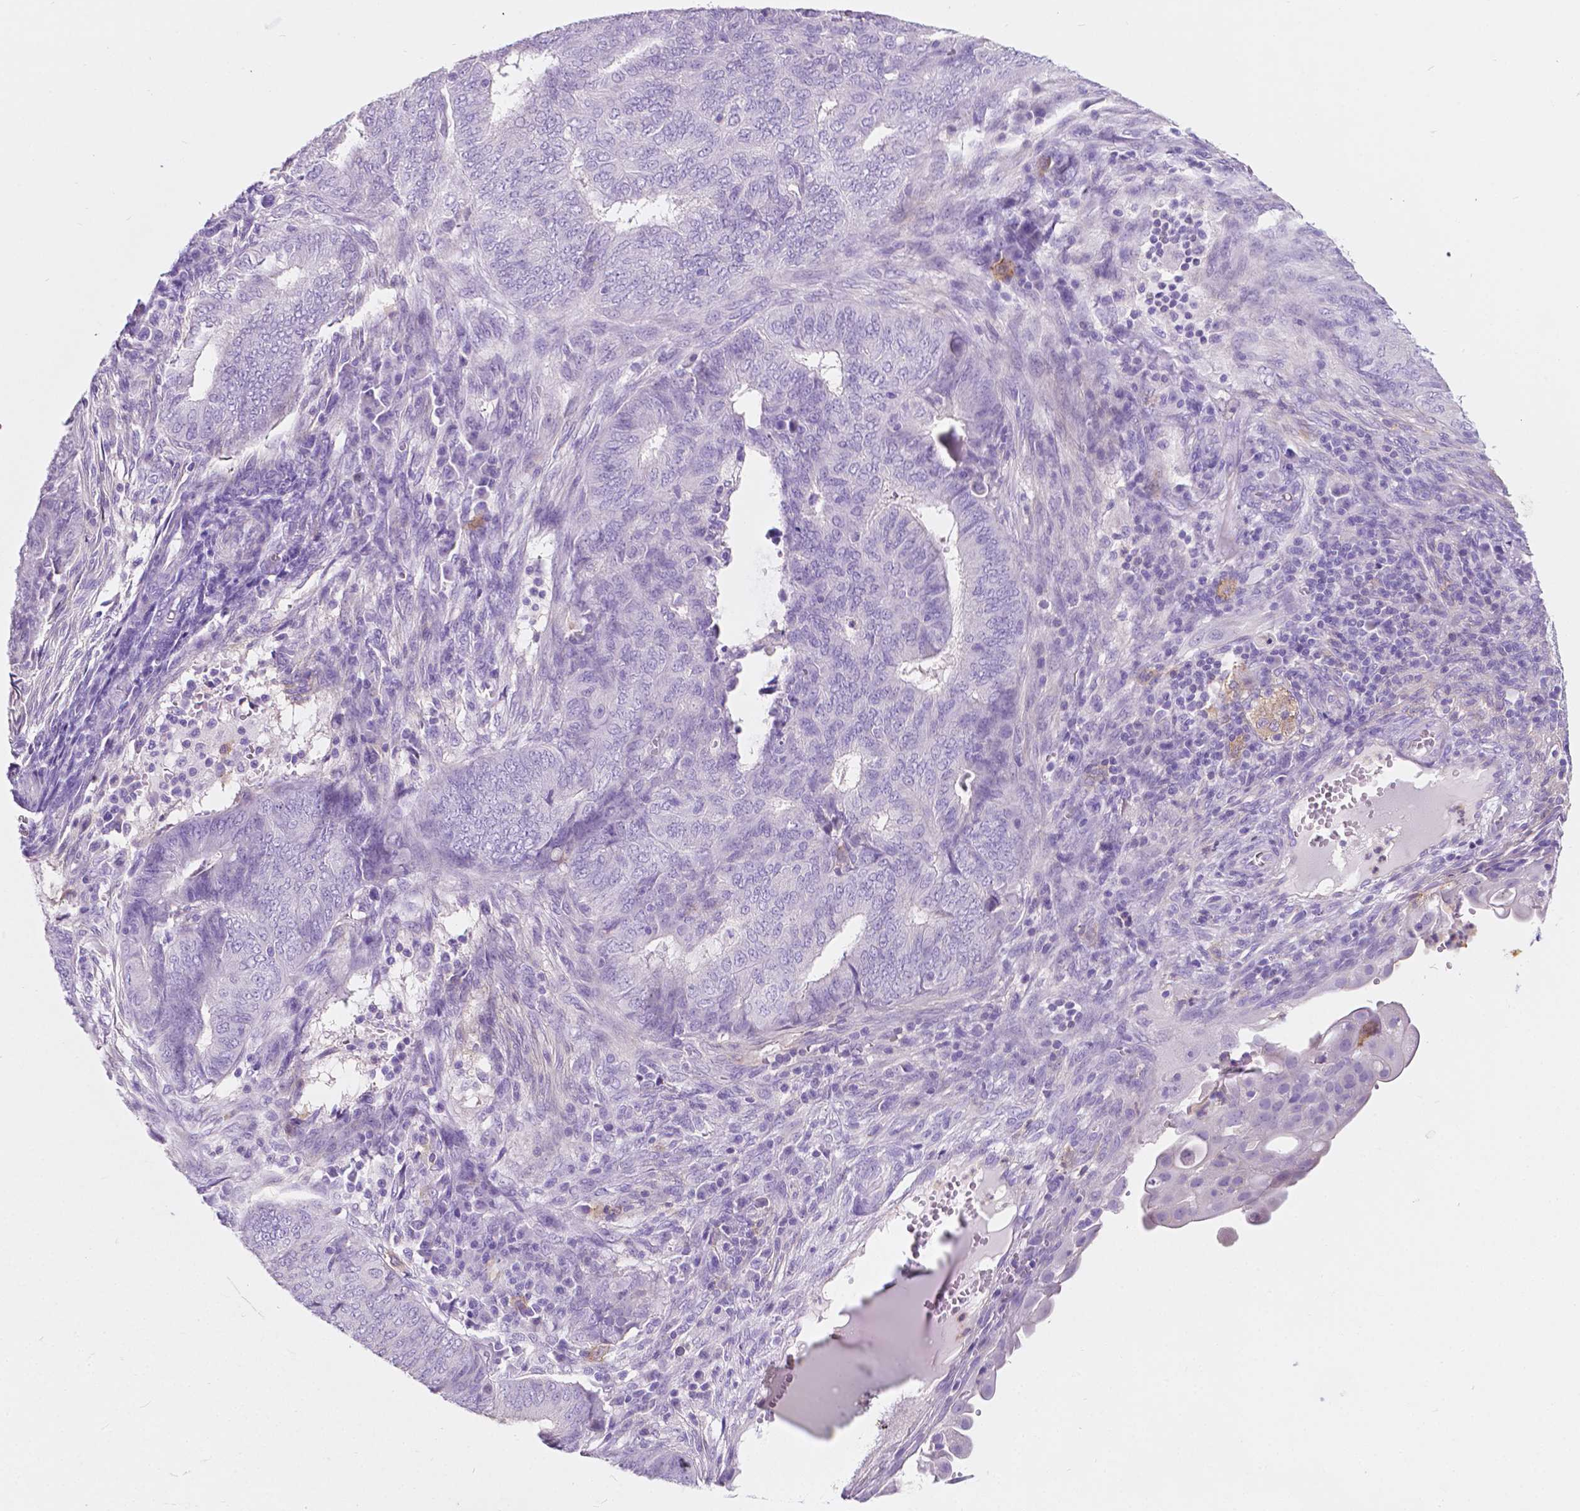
{"staining": {"intensity": "negative", "quantity": "none", "location": "none"}, "tissue": "endometrial cancer", "cell_type": "Tumor cells", "image_type": "cancer", "snomed": [{"axis": "morphology", "description": "Adenocarcinoma, NOS"}, {"axis": "topography", "description": "Endometrium"}], "caption": "DAB (3,3'-diaminobenzidine) immunohistochemical staining of human endometrial adenocarcinoma displays no significant staining in tumor cells. (Brightfield microscopy of DAB immunohistochemistry (IHC) at high magnification).", "gene": "GNAO1", "patient": {"sex": "female", "age": 62}}